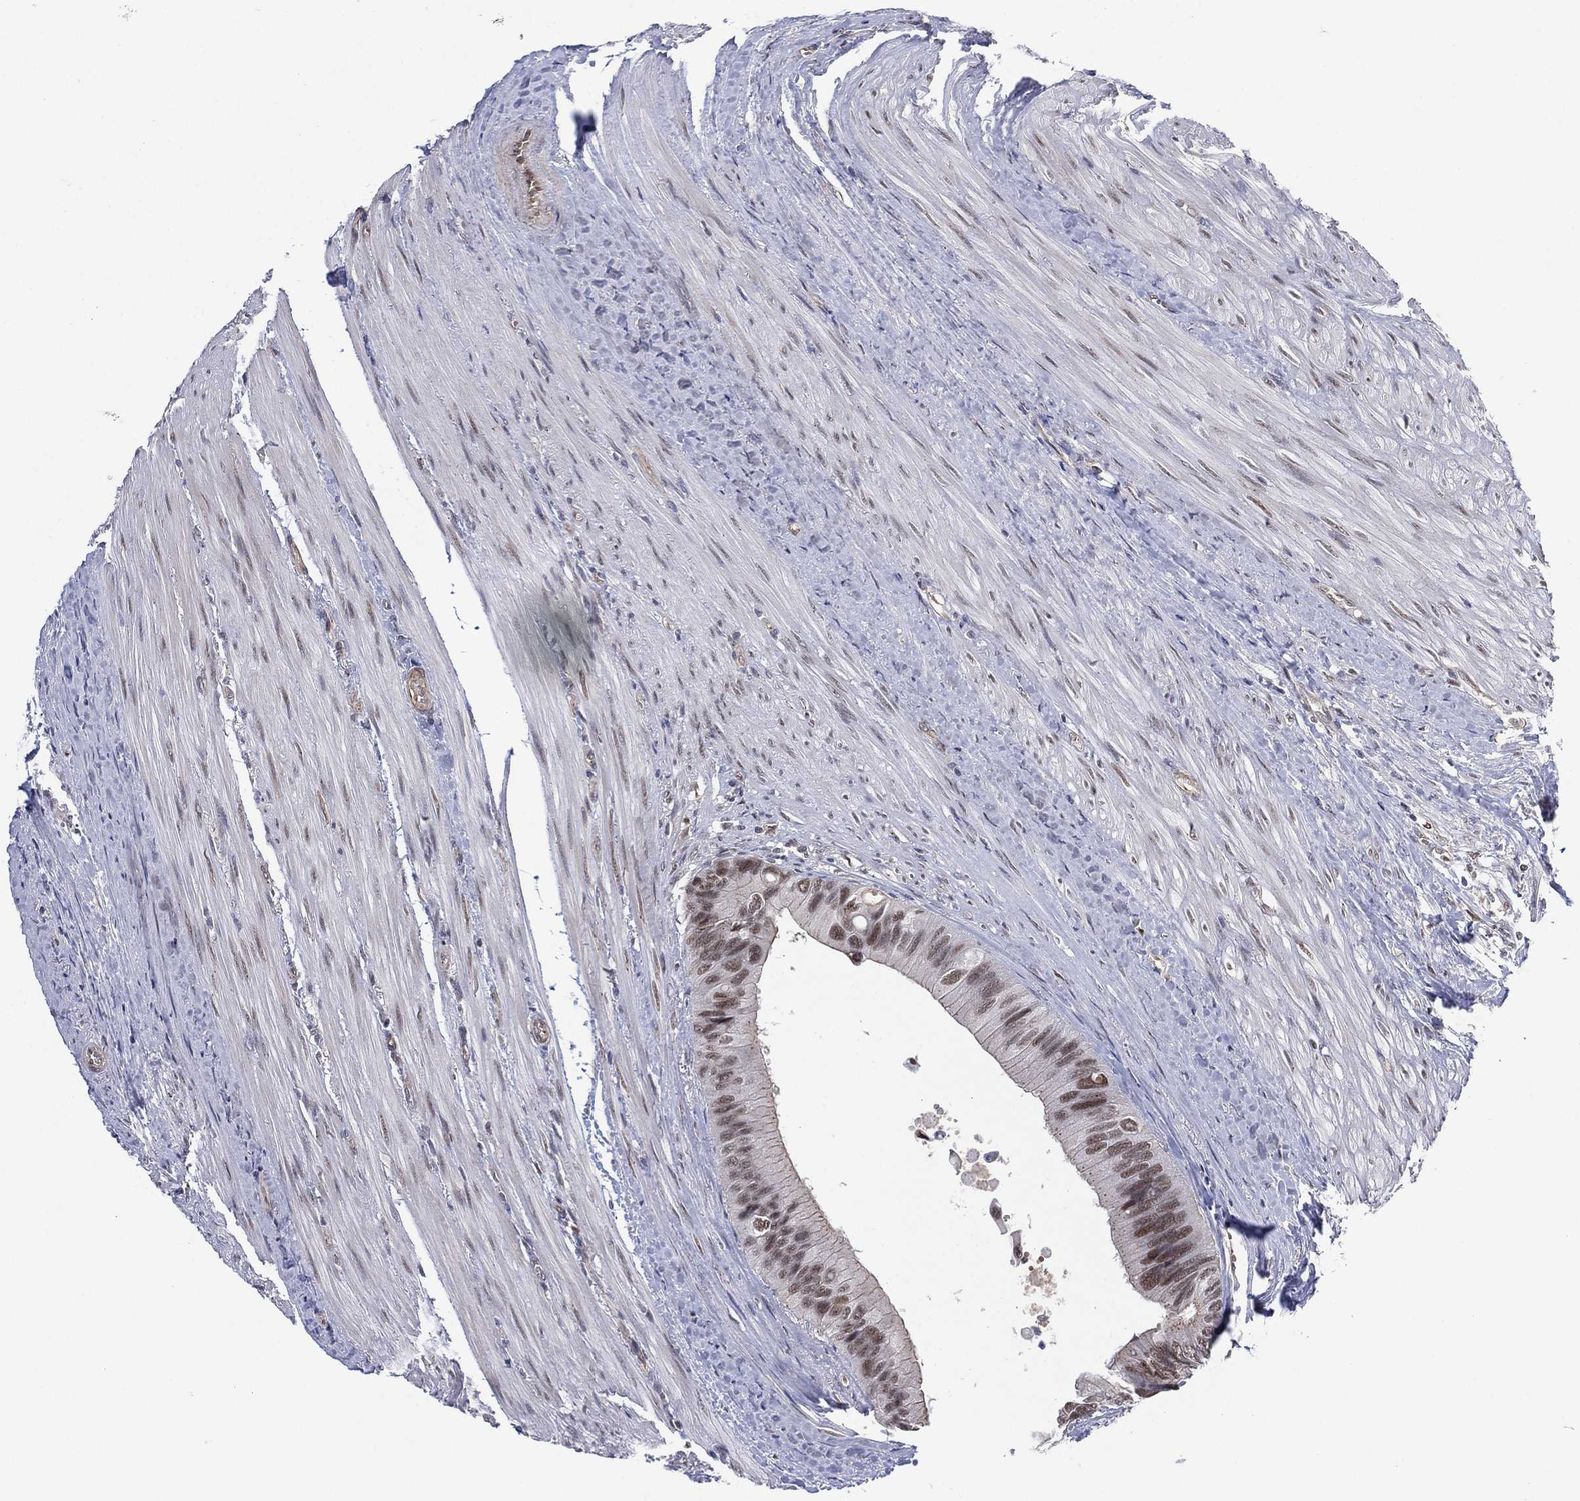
{"staining": {"intensity": "moderate", "quantity": "25%-75%", "location": "nuclear"}, "tissue": "colorectal cancer", "cell_type": "Tumor cells", "image_type": "cancer", "snomed": [{"axis": "morphology", "description": "Normal tissue, NOS"}, {"axis": "morphology", "description": "Adenocarcinoma, NOS"}, {"axis": "topography", "description": "Colon"}], "caption": "Immunohistochemistry (IHC) staining of colorectal adenocarcinoma, which displays medium levels of moderate nuclear positivity in approximately 25%-75% of tumor cells indicating moderate nuclear protein staining. The staining was performed using DAB (brown) for protein detection and nuclei were counterstained in hematoxylin (blue).", "gene": "GSE1", "patient": {"sex": "male", "age": 65}}